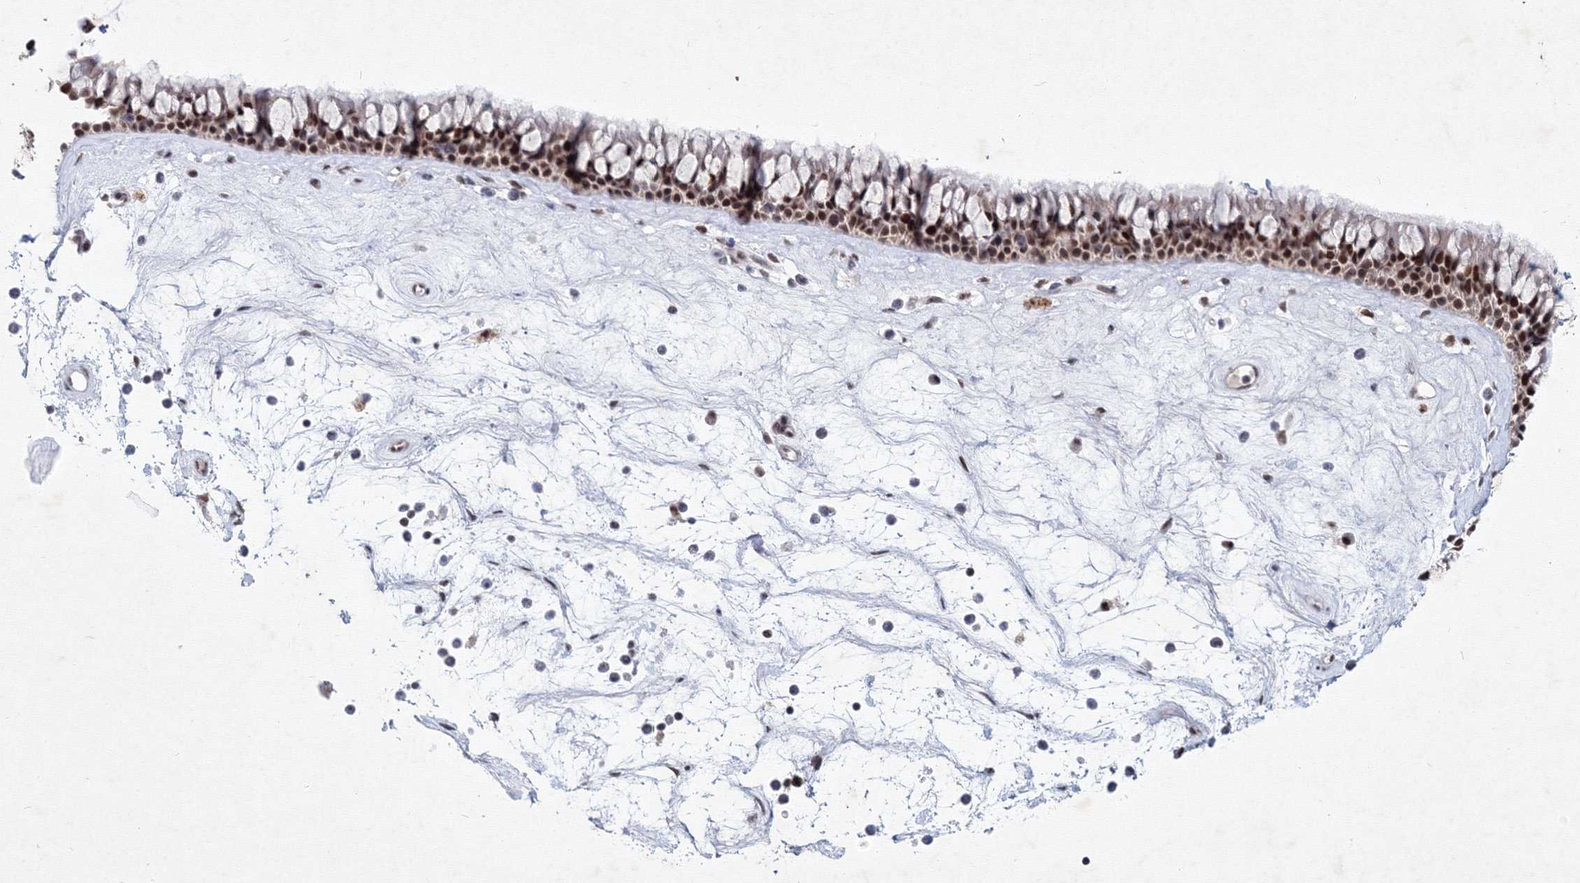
{"staining": {"intensity": "moderate", "quantity": ">75%", "location": "nuclear"}, "tissue": "nasopharynx", "cell_type": "Respiratory epithelial cells", "image_type": "normal", "snomed": [{"axis": "morphology", "description": "Normal tissue, NOS"}, {"axis": "topography", "description": "Nasopharynx"}], "caption": "Protein positivity by immunohistochemistry demonstrates moderate nuclear staining in about >75% of respiratory epithelial cells in benign nasopharynx.", "gene": "SF3B6", "patient": {"sex": "male", "age": 64}}